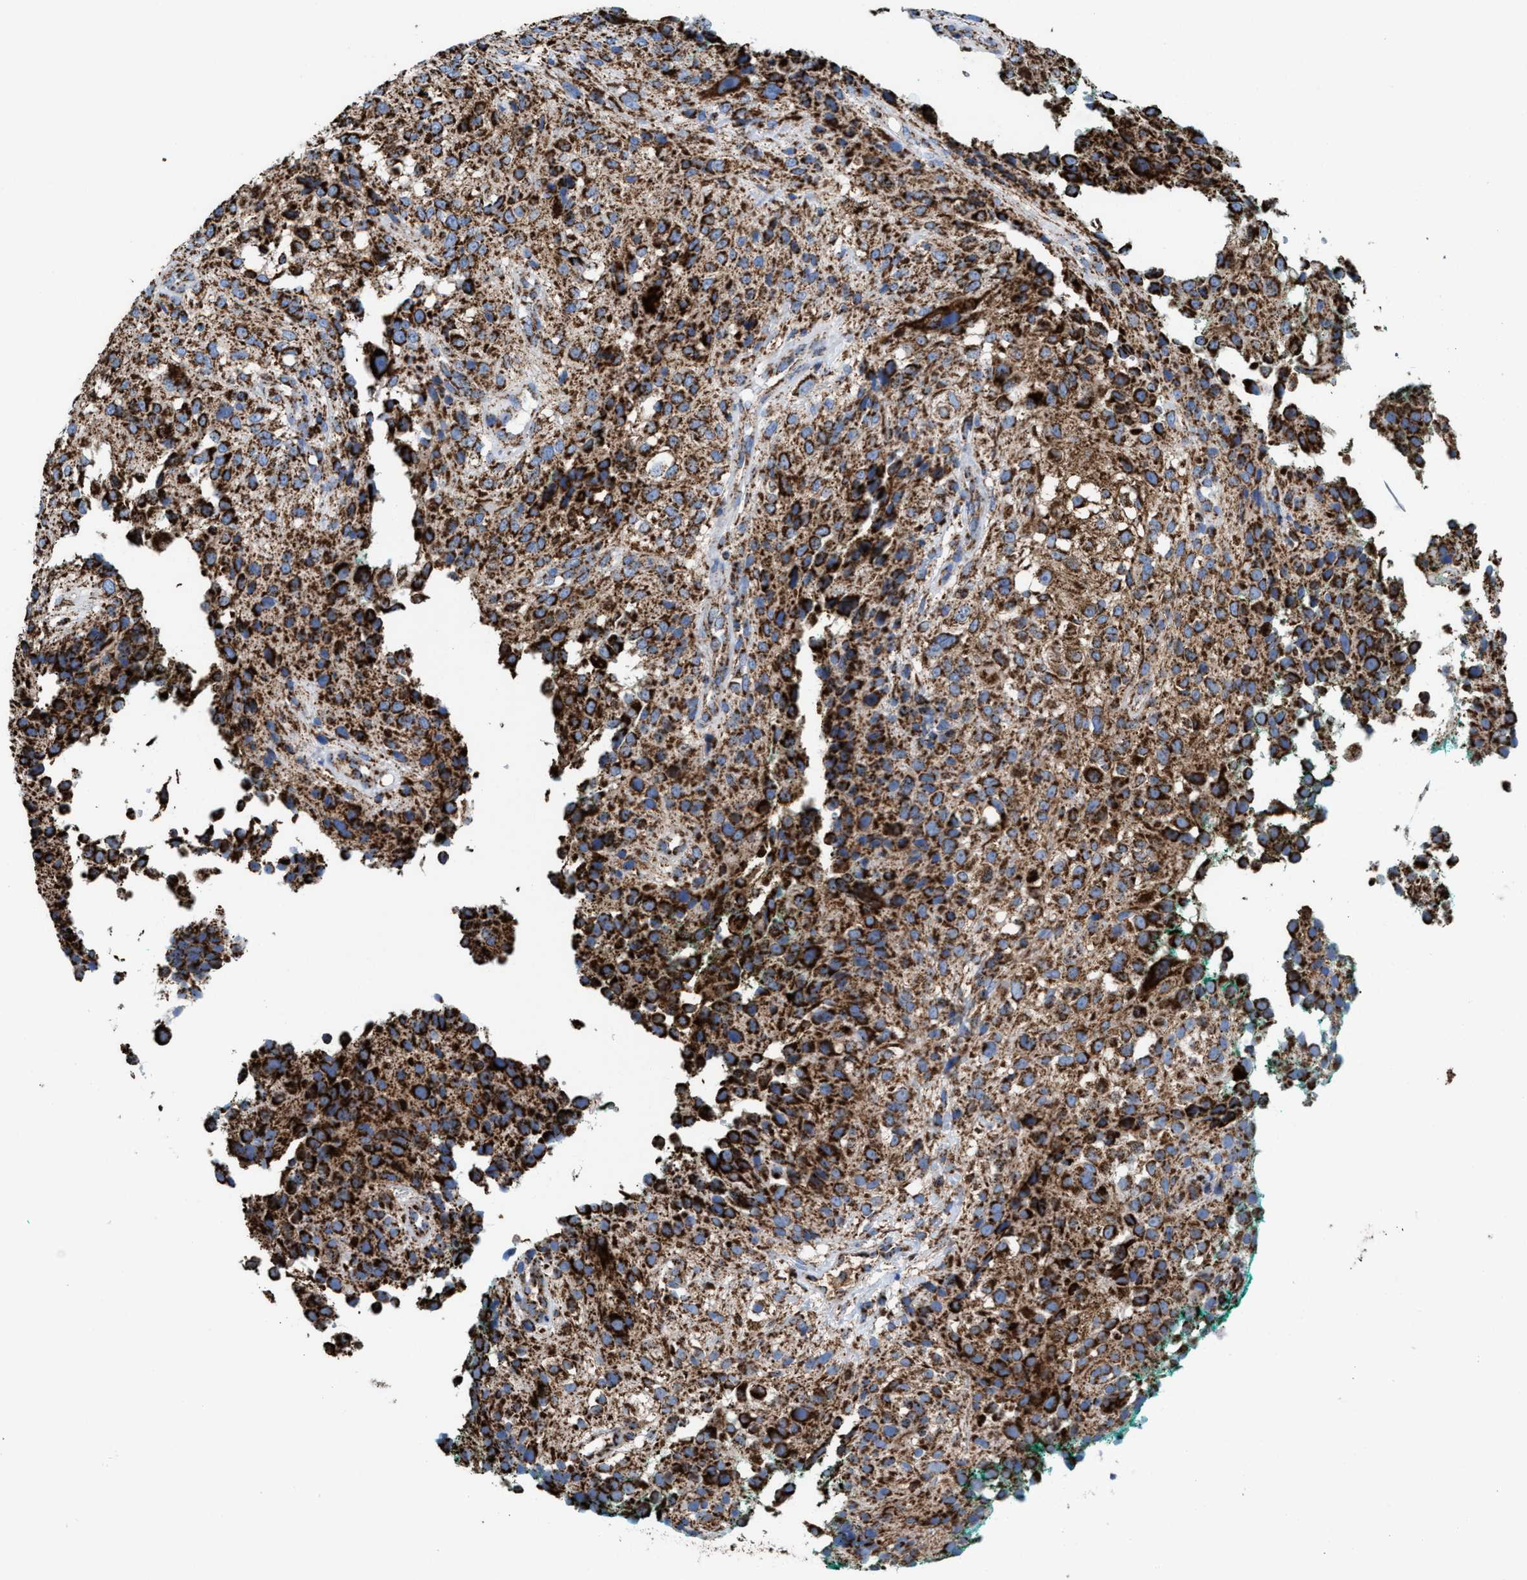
{"staining": {"intensity": "strong", "quantity": ">75%", "location": "cytoplasmic/membranous"}, "tissue": "melanoma", "cell_type": "Tumor cells", "image_type": "cancer", "snomed": [{"axis": "morphology", "description": "Necrosis, NOS"}, {"axis": "morphology", "description": "Malignant melanoma, NOS"}, {"axis": "topography", "description": "Skin"}], "caption": "Immunohistochemistry (IHC) histopathology image of human malignant melanoma stained for a protein (brown), which reveals high levels of strong cytoplasmic/membranous staining in approximately >75% of tumor cells.", "gene": "ECHS1", "patient": {"sex": "female", "age": 87}}